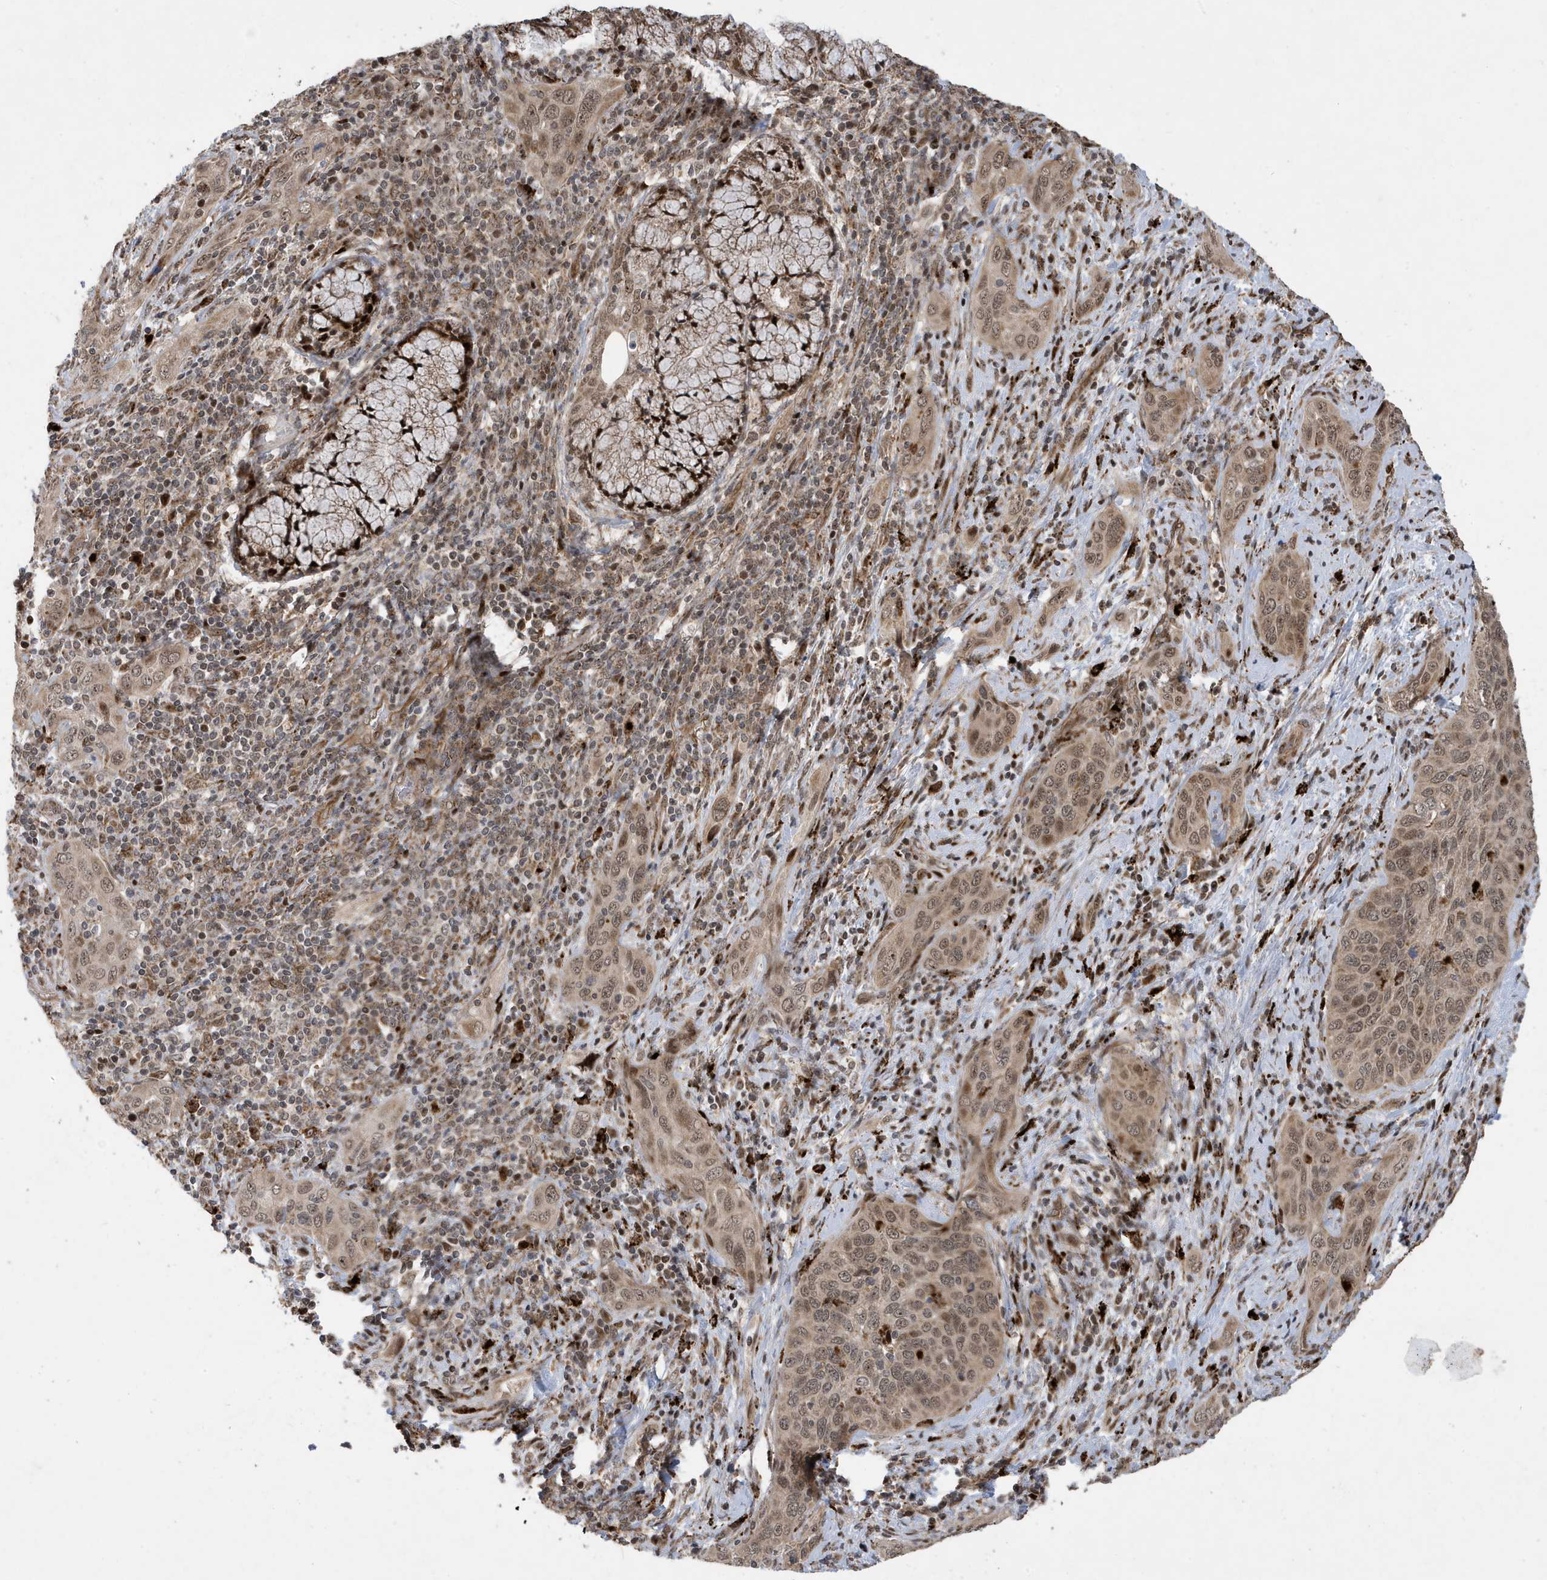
{"staining": {"intensity": "moderate", "quantity": ">75%", "location": "cytoplasmic/membranous,nuclear"}, "tissue": "cervical cancer", "cell_type": "Tumor cells", "image_type": "cancer", "snomed": [{"axis": "morphology", "description": "Squamous cell carcinoma, NOS"}, {"axis": "topography", "description": "Cervix"}], "caption": "Brown immunohistochemical staining in squamous cell carcinoma (cervical) demonstrates moderate cytoplasmic/membranous and nuclear positivity in approximately >75% of tumor cells. The staining is performed using DAB brown chromogen to label protein expression. The nuclei are counter-stained blue using hematoxylin.", "gene": "FAM9B", "patient": {"sex": "female", "age": 60}}